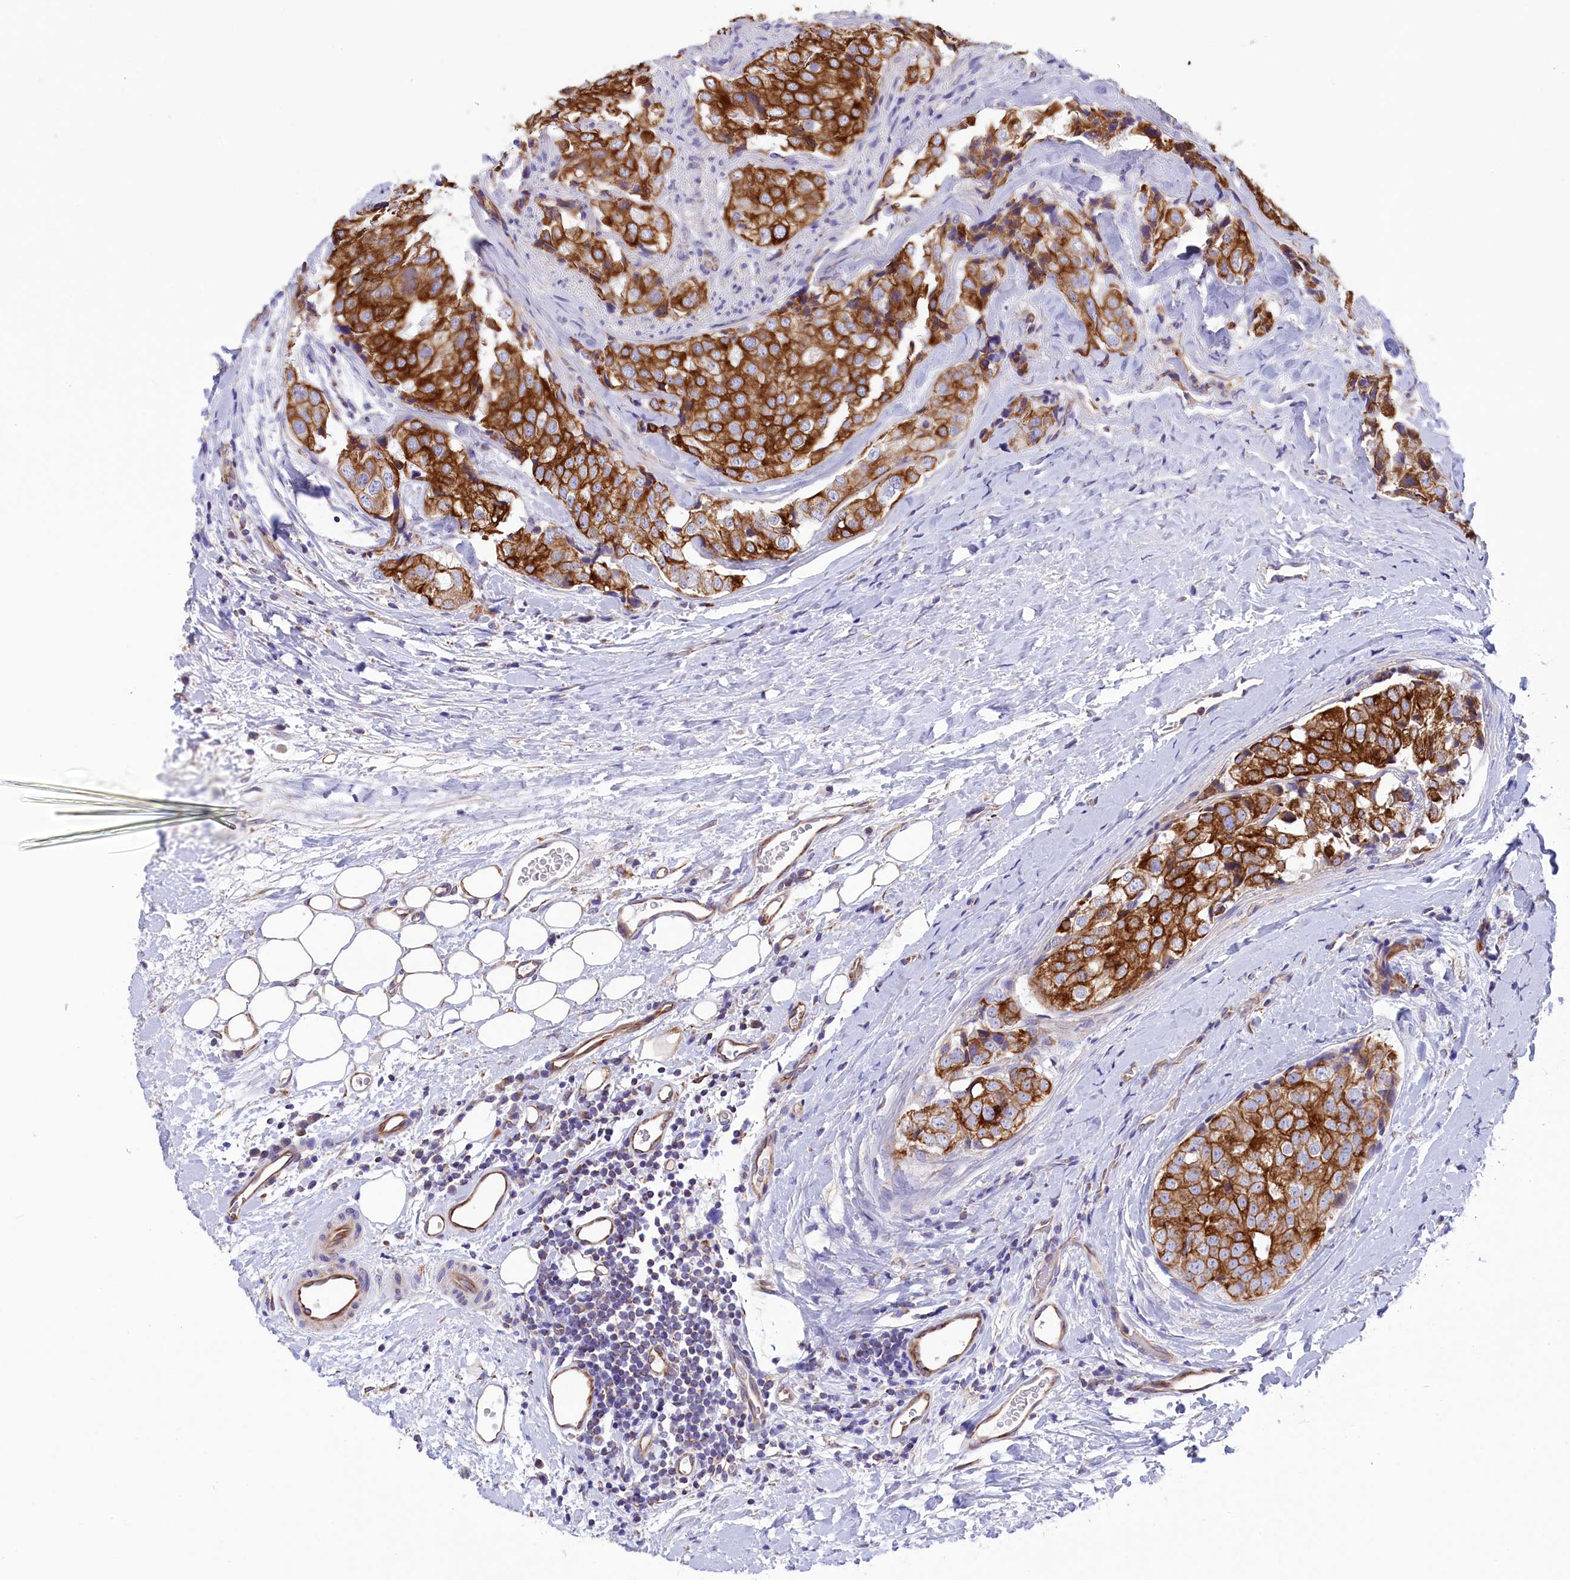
{"staining": {"intensity": "strong", "quantity": ">75%", "location": "cytoplasmic/membranous"}, "tissue": "prostate cancer", "cell_type": "Tumor cells", "image_type": "cancer", "snomed": [{"axis": "morphology", "description": "Adenocarcinoma, High grade"}, {"axis": "topography", "description": "Prostate"}], "caption": "Immunohistochemistry histopathology image of human prostate adenocarcinoma (high-grade) stained for a protein (brown), which demonstrates high levels of strong cytoplasmic/membranous expression in about >75% of tumor cells.", "gene": "GATB", "patient": {"sex": "male", "age": 49}}